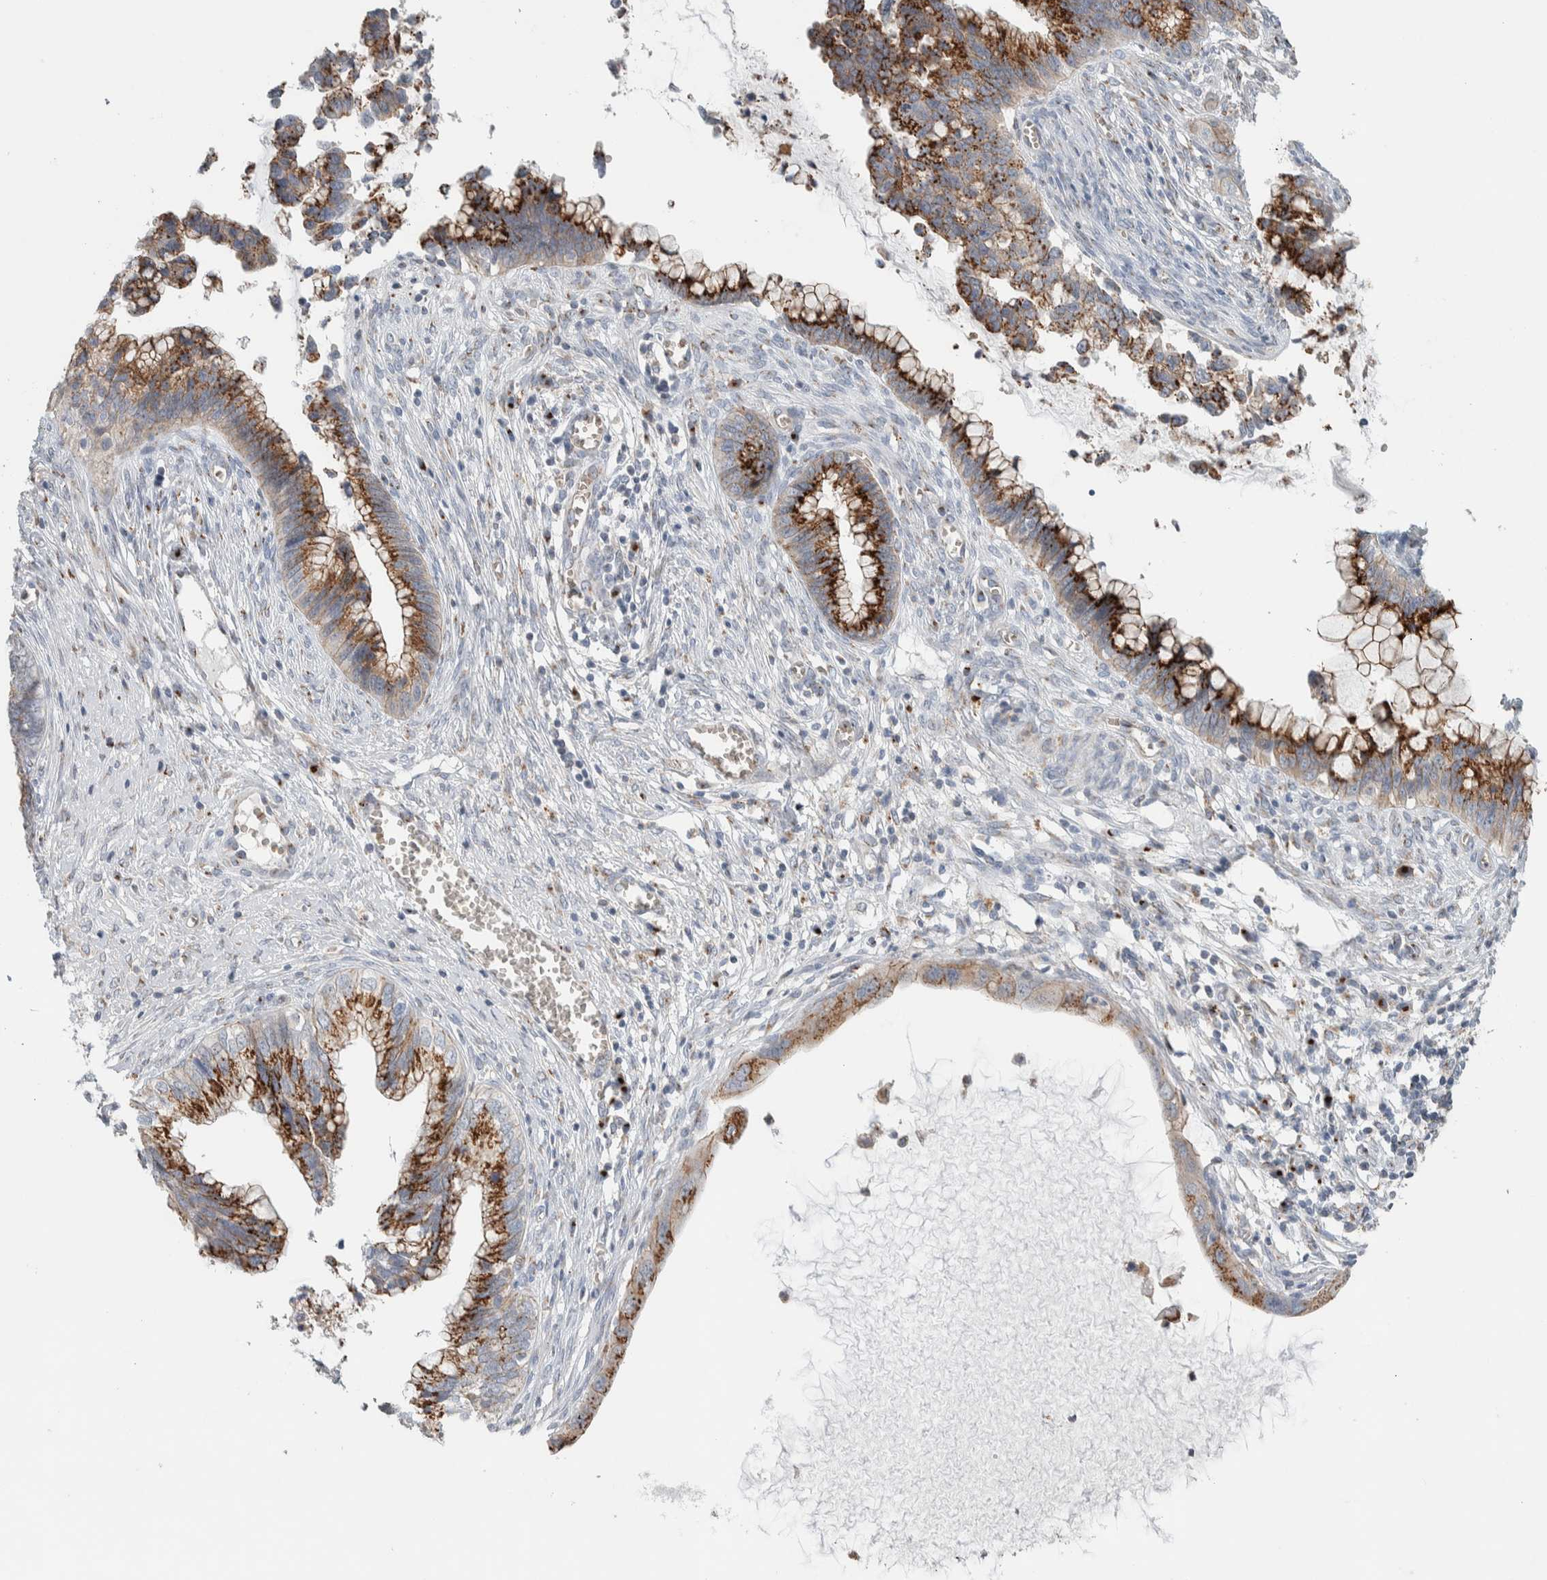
{"staining": {"intensity": "strong", "quantity": ">75%", "location": "cytoplasmic/membranous"}, "tissue": "cervical cancer", "cell_type": "Tumor cells", "image_type": "cancer", "snomed": [{"axis": "morphology", "description": "Adenocarcinoma, NOS"}, {"axis": "topography", "description": "Cervix"}], "caption": "Human cervical adenocarcinoma stained with a protein marker reveals strong staining in tumor cells.", "gene": "SLC38A10", "patient": {"sex": "female", "age": 44}}